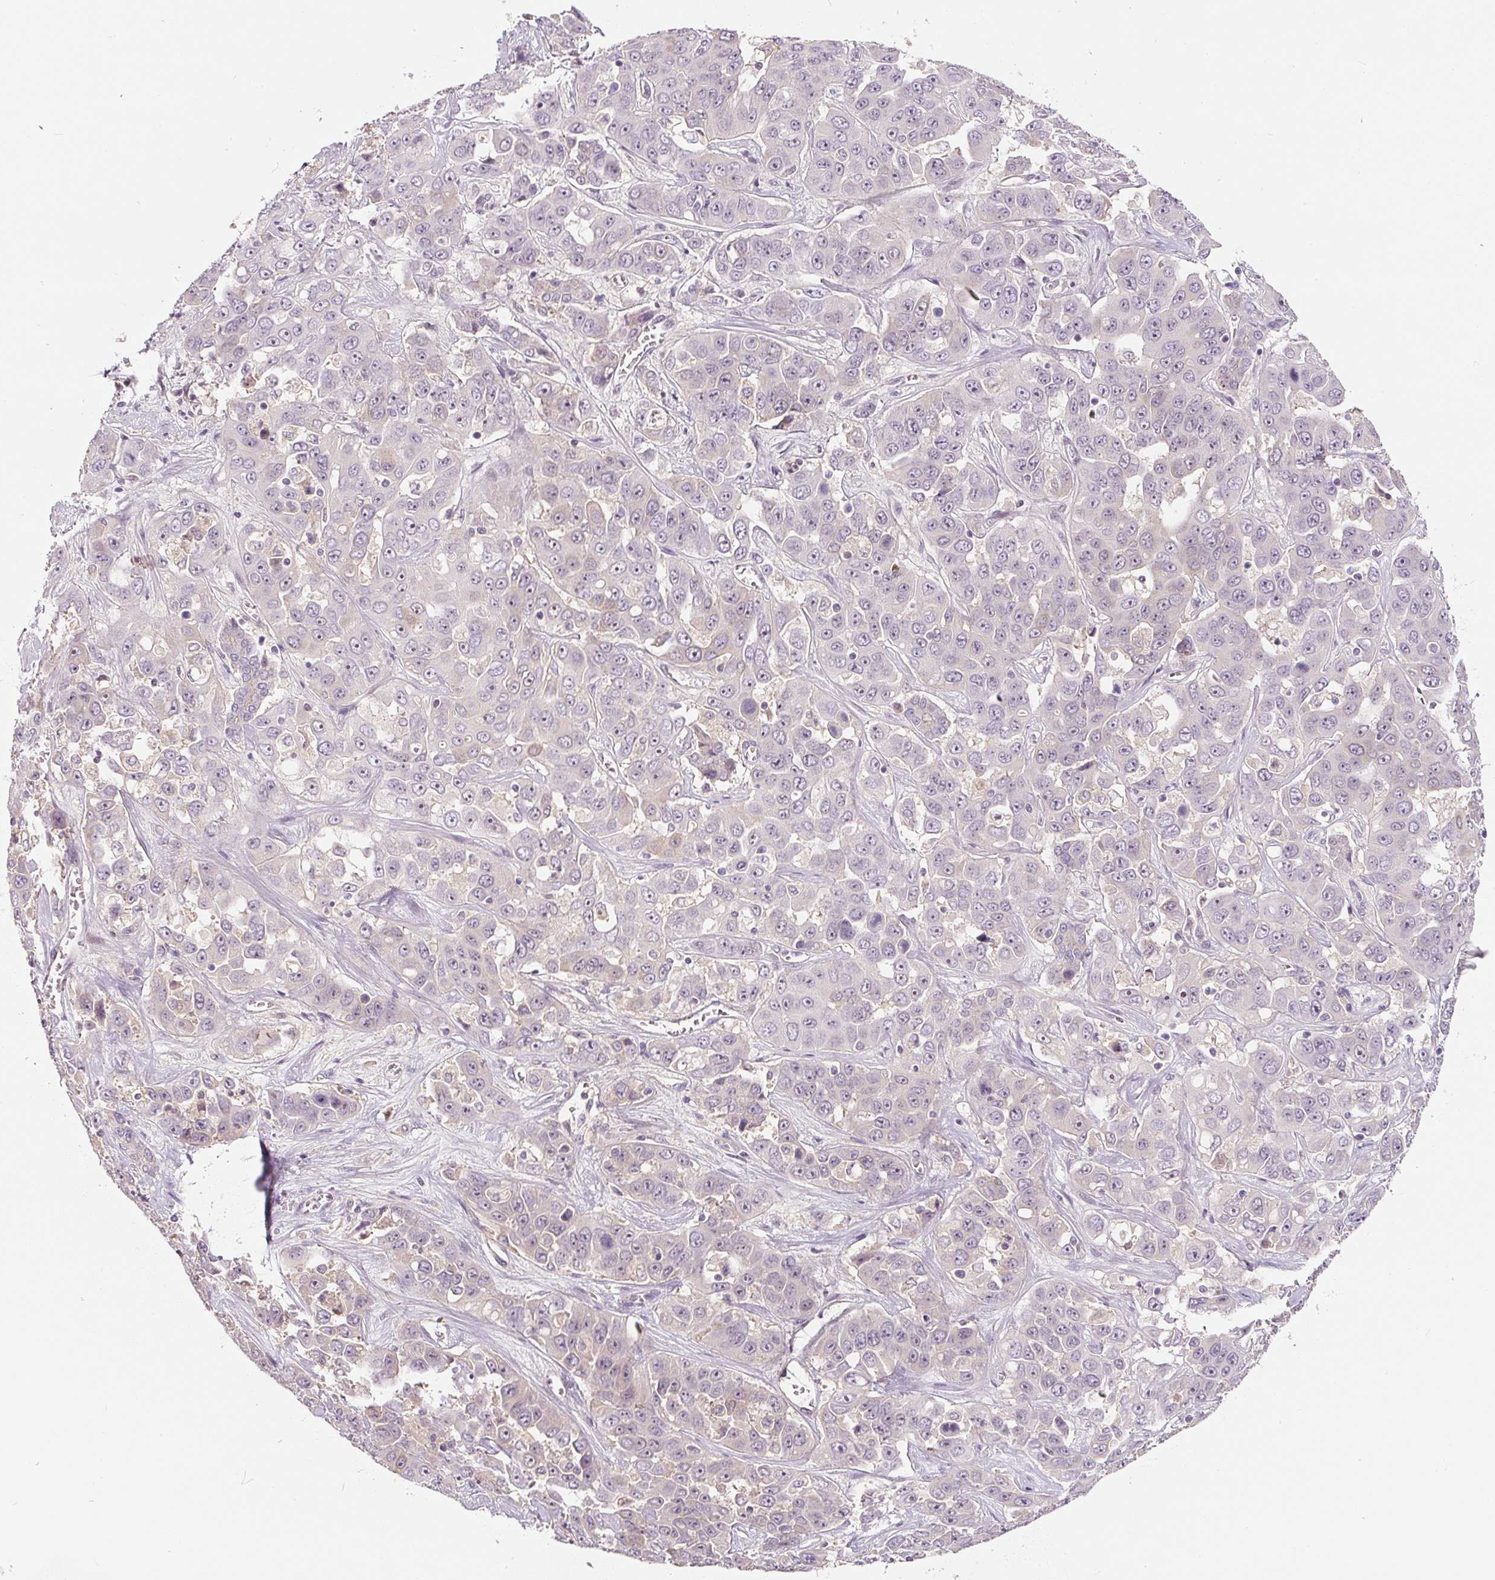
{"staining": {"intensity": "weak", "quantity": "25%-75%", "location": "nuclear"}, "tissue": "liver cancer", "cell_type": "Tumor cells", "image_type": "cancer", "snomed": [{"axis": "morphology", "description": "Cholangiocarcinoma"}, {"axis": "topography", "description": "Liver"}], "caption": "The histopathology image displays a brown stain indicating the presence of a protein in the nuclear of tumor cells in liver cancer (cholangiocarcinoma).", "gene": "PWWP3B", "patient": {"sex": "female", "age": 52}}